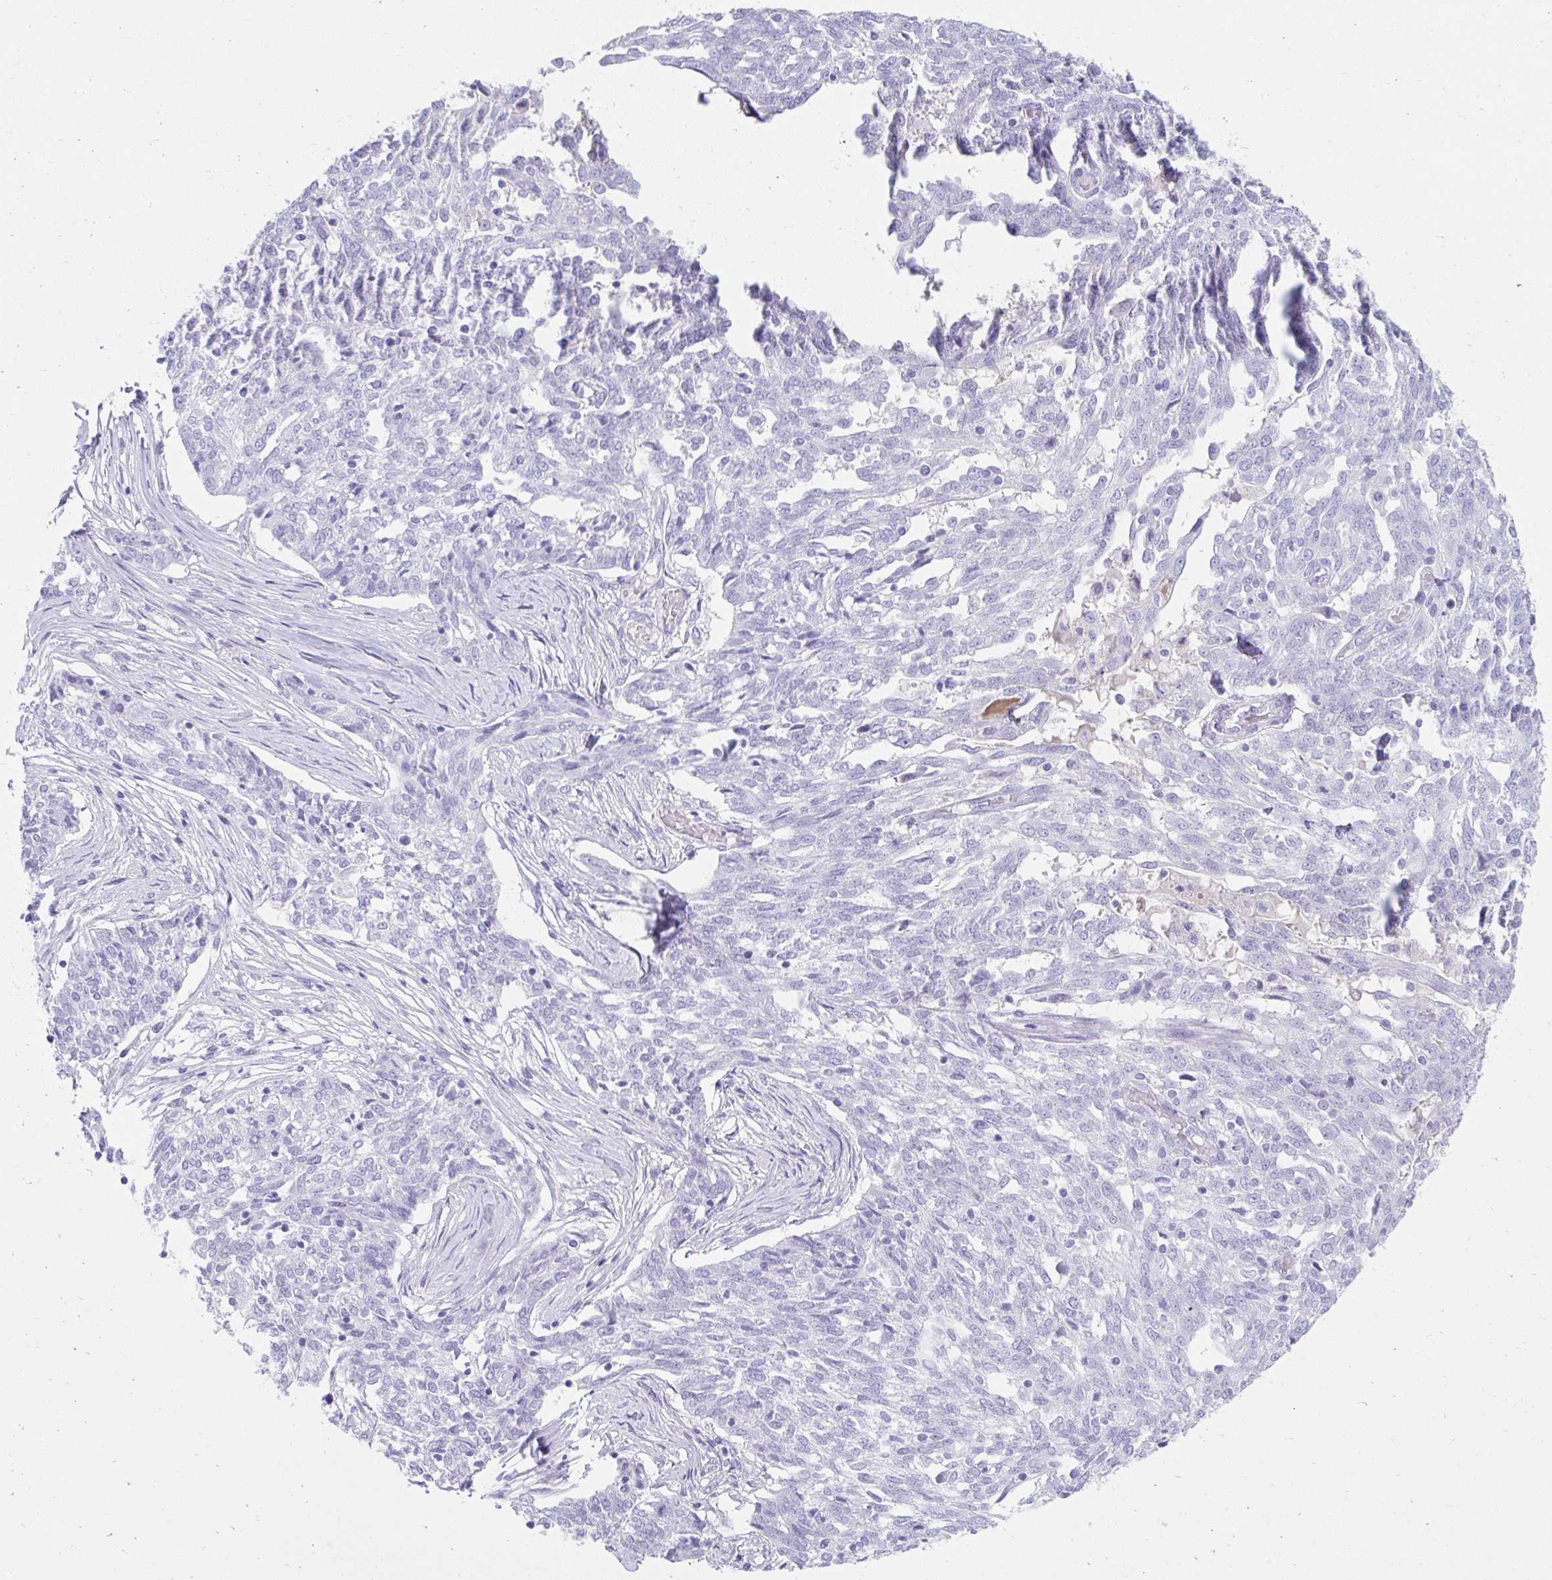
{"staining": {"intensity": "negative", "quantity": "none", "location": "none"}, "tissue": "ovarian cancer", "cell_type": "Tumor cells", "image_type": "cancer", "snomed": [{"axis": "morphology", "description": "Cystadenocarcinoma, serous, NOS"}, {"axis": "topography", "description": "Ovary"}], "caption": "Image shows no significant protein expression in tumor cells of ovarian cancer.", "gene": "TNNT1", "patient": {"sex": "female", "age": 67}}